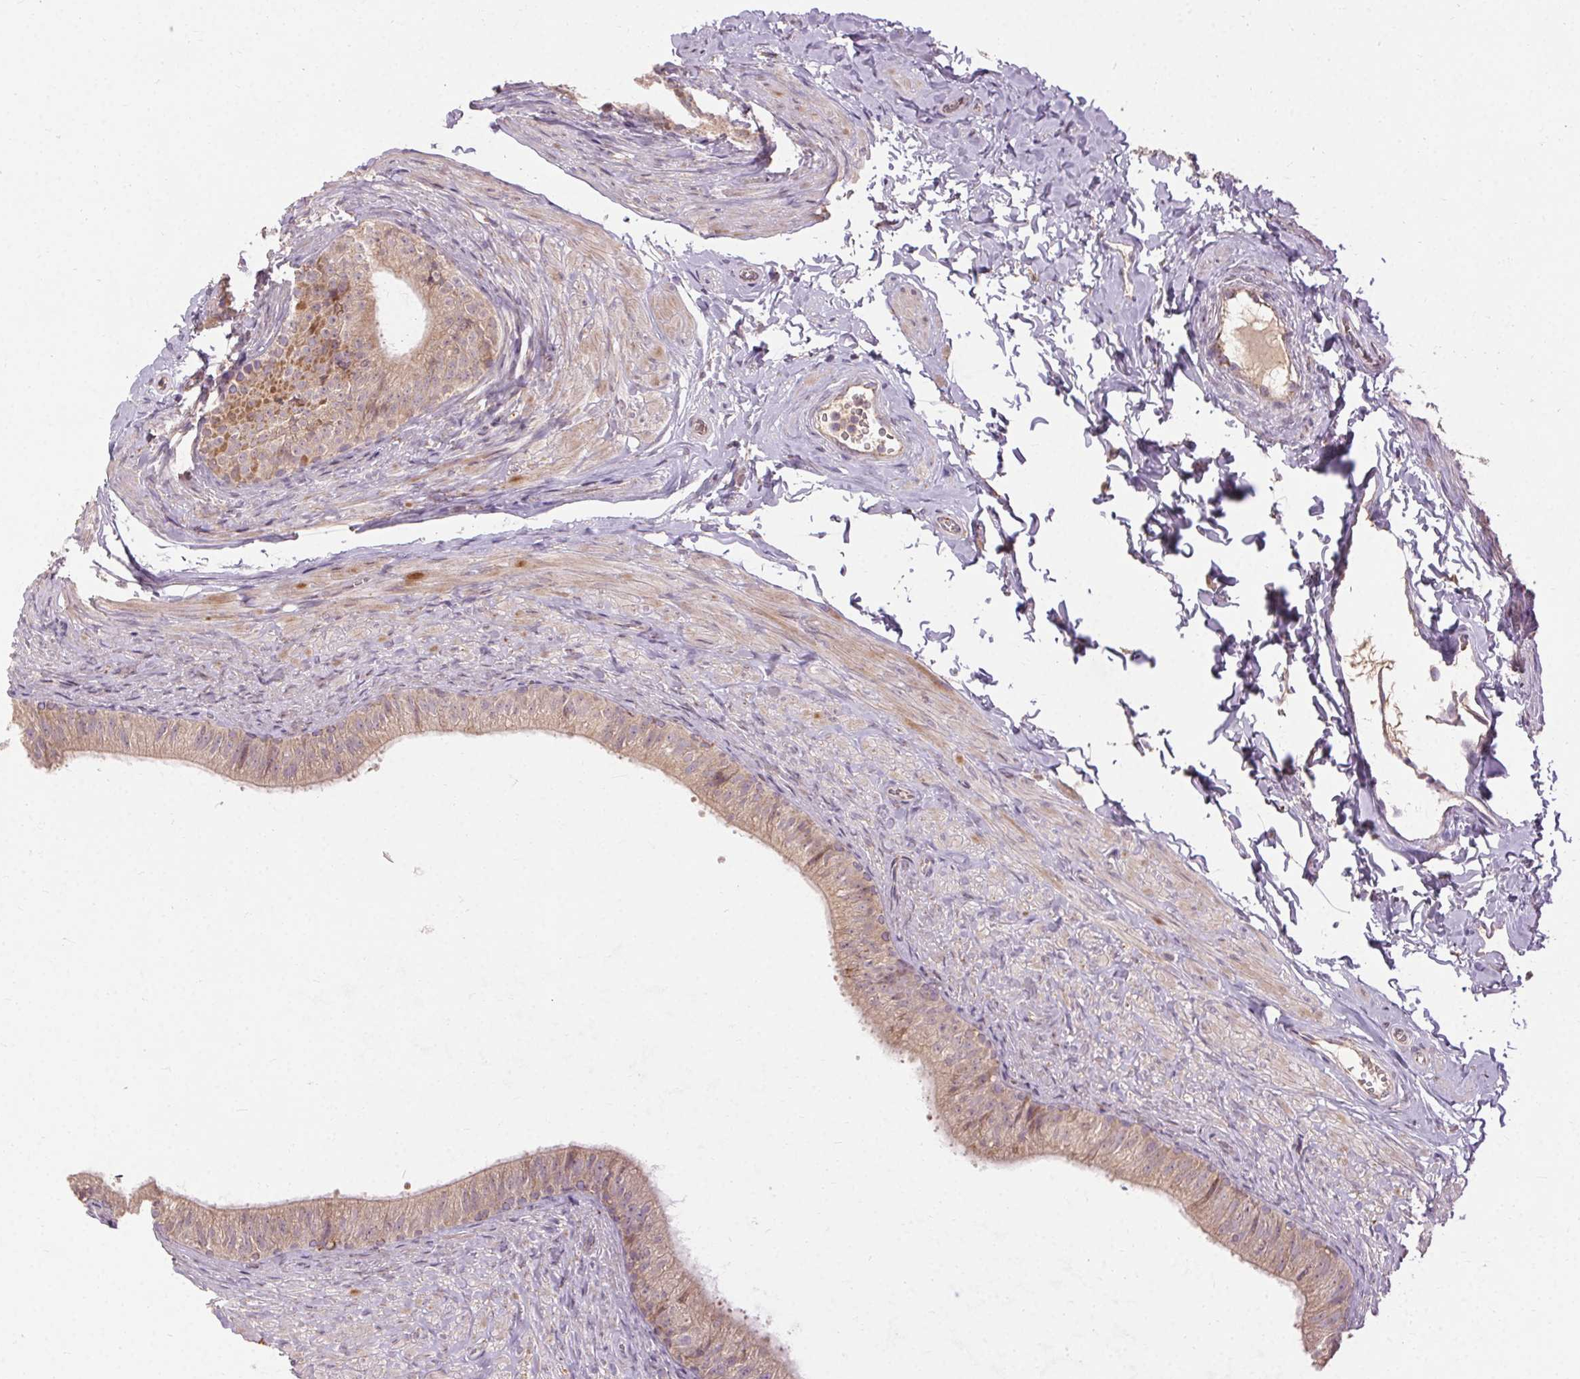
{"staining": {"intensity": "weak", "quantity": "25%-75%", "location": "cytoplasmic/membranous"}, "tissue": "epididymis", "cell_type": "Glandular cells", "image_type": "normal", "snomed": [{"axis": "morphology", "description": "Normal tissue, NOS"}, {"axis": "topography", "description": "Epididymis, spermatic cord, NOS"}, {"axis": "topography", "description": "Epididymis"}, {"axis": "topography", "description": "Peripheral nerve tissue"}], "caption": "Brown immunohistochemical staining in benign human epididymis demonstrates weak cytoplasmic/membranous staining in approximately 25%-75% of glandular cells.", "gene": "REP15", "patient": {"sex": "male", "age": 29}}